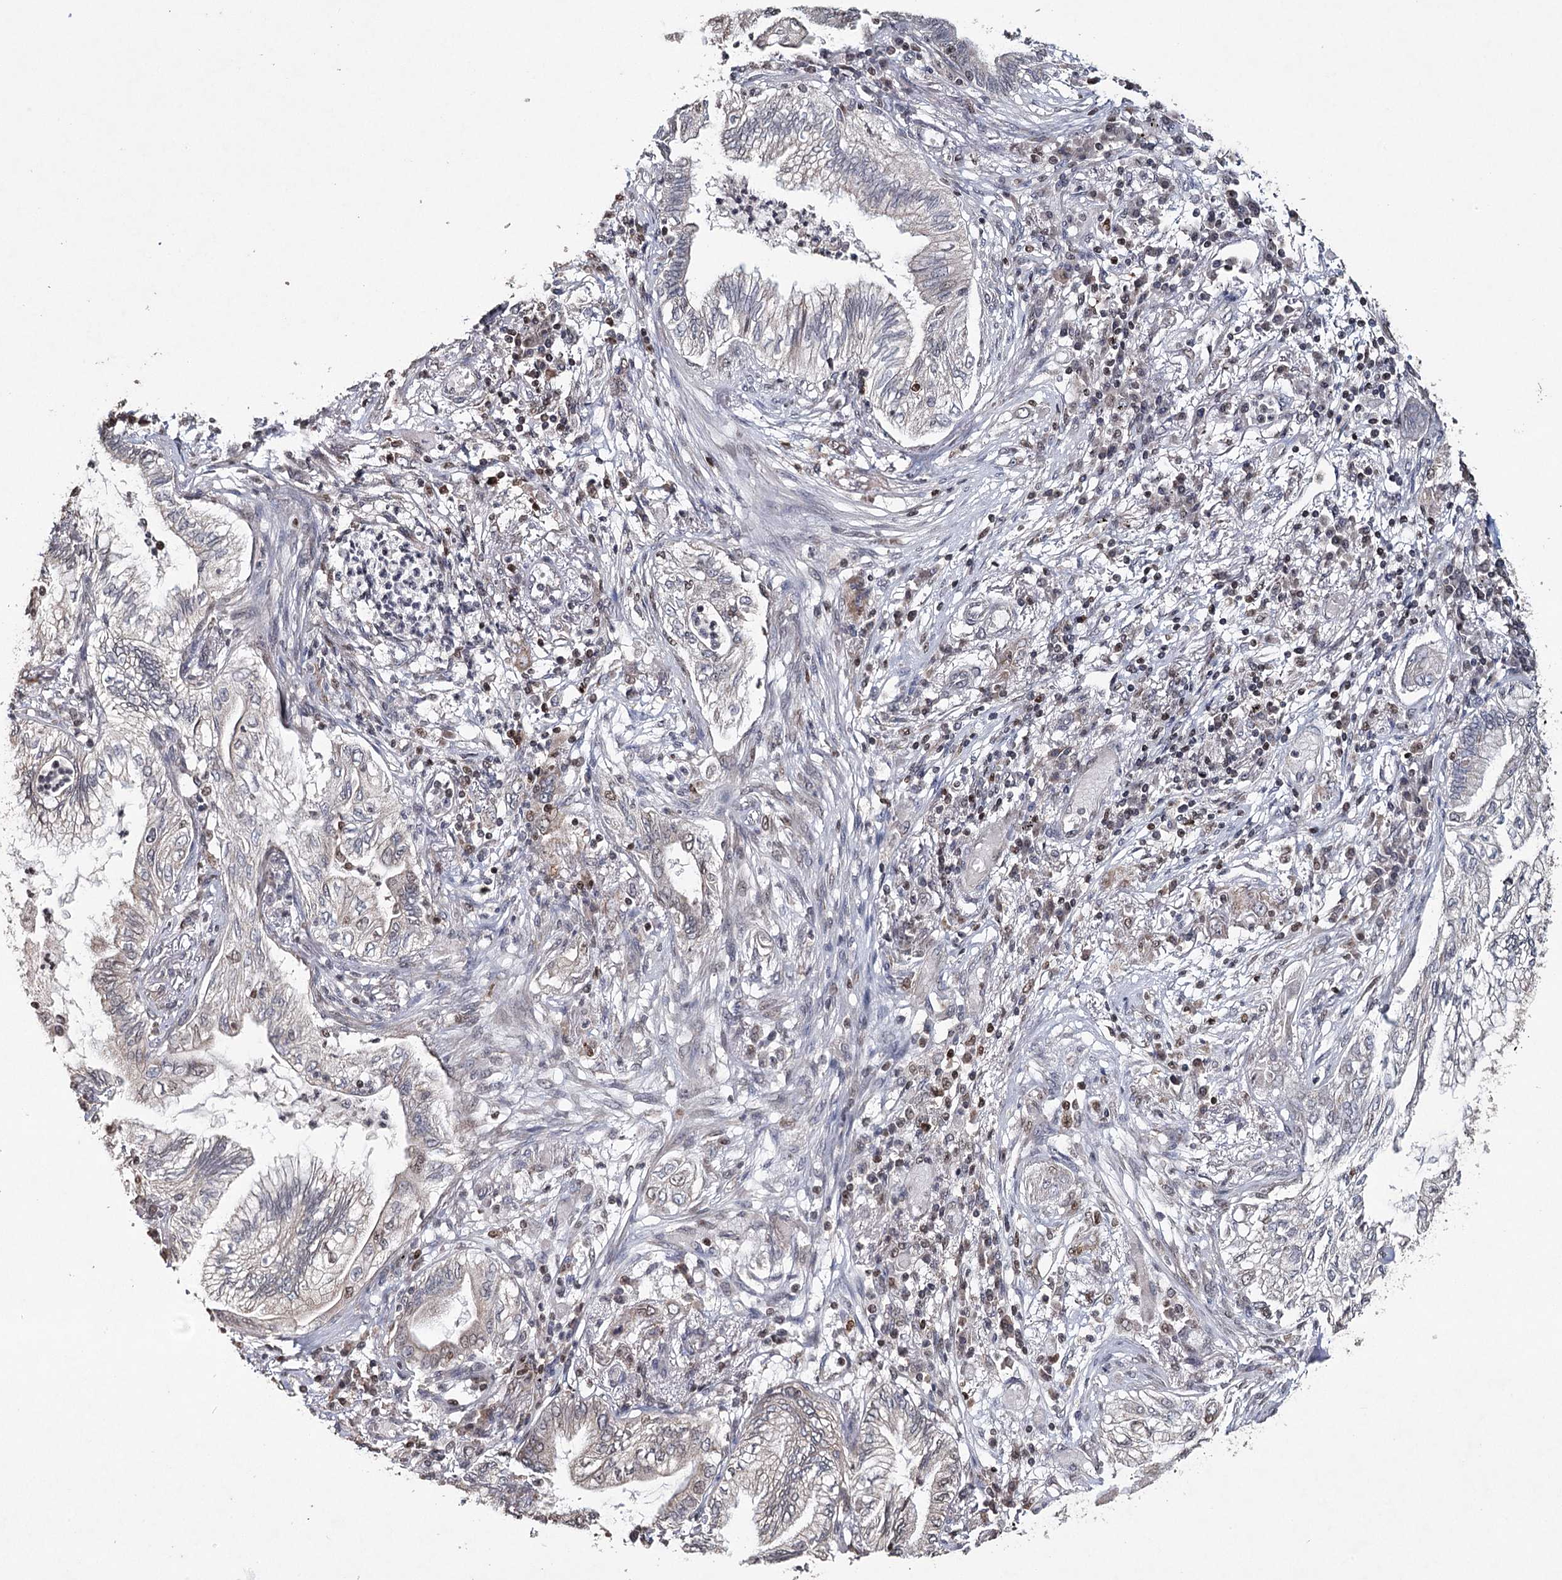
{"staining": {"intensity": "weak", "quantity": "<25%", "location": "cytoplasmic/membranous,nuclear"}, "tissue": "lung cancer", "cell_type": "Tumor cells", "image_type": "cancer", "snomed": [{"axis": "morphology", "description": "Normal tissue, NOS"}, {"axis": "morphology", "description": "Adenocarcinoma, NOS"}, {"axis": "topography", "description": "Bronchus"}, {"axis": "topography", "description": "Lung"}], "caption": "High power microscopy photomicrograph of an immunohistochemistry (IHC) histopathology image of lung cancer, revealing no significant positivity in tumor cells.", "gene": "ICOS", "patient": {"sex": "female", "age": 70}}